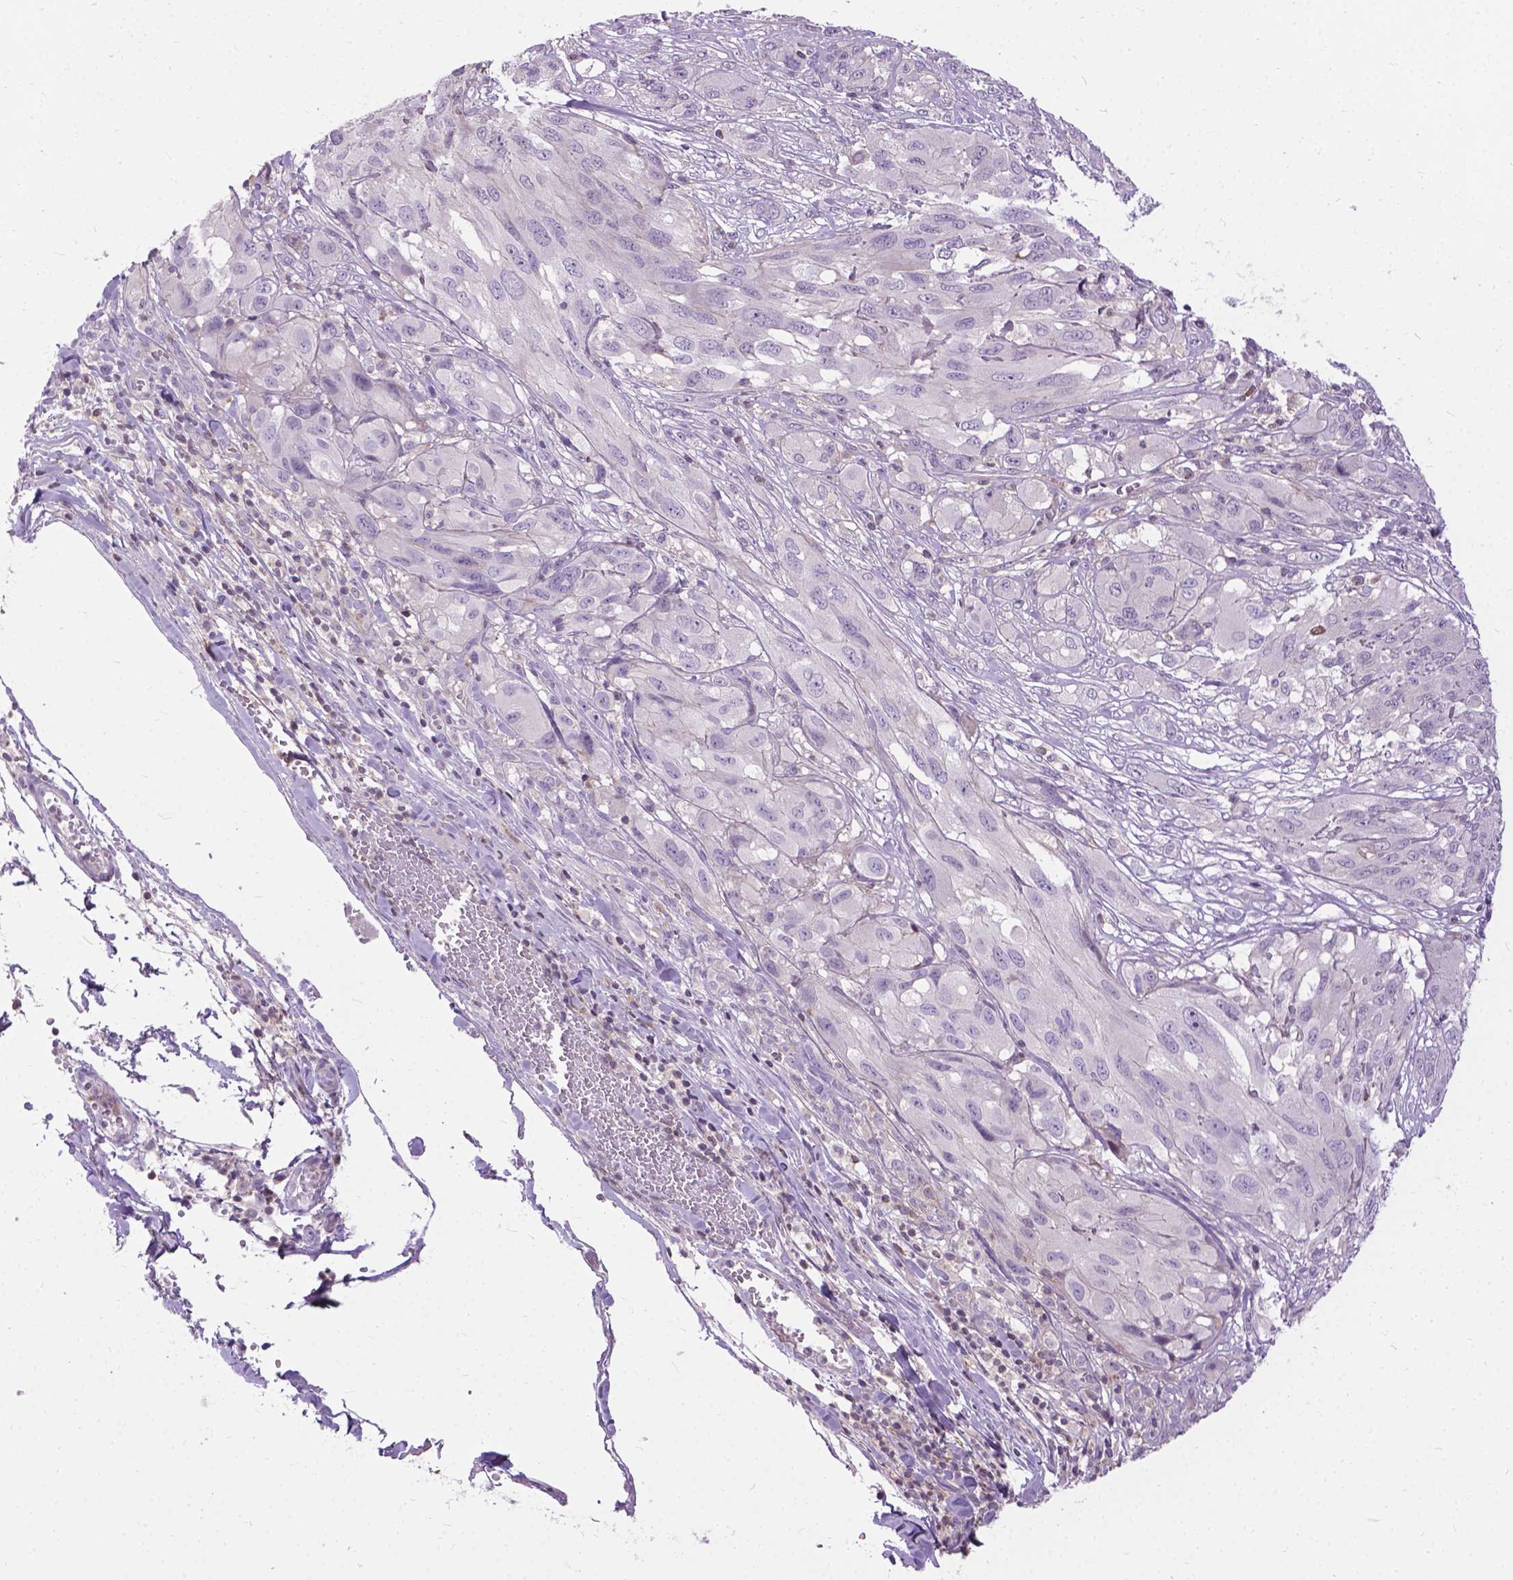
{"staining": {"intensity": "negative", "quantity": "none", "location": "none"}, "tissue": "melanoma", "cell_type": "Tumor cells", "image_type": "cancer", "snomed": [{"axis": "morphology", "description": "Malignant melanoma, NOS"}, {"axis": "topography", "description": "Skin"}], "caption": "Melanoma stained for a protein using immunohistochemistry (IHC) exhibits no positivity tumor cells.", "gene": "JAK3", "patient": {"sex": "female", "age": 91}}